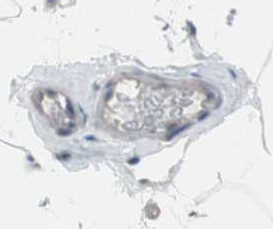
{"staining": {"intensity": "weak", "quantity": ">75%", "location": "cytoplasmic/membranous"}, "tissue": "adipose tissue", "cell_type": "Adipocytes", "image_type": "normal", "snomed": [{"axis": "morphology", "description": "Normal tissue, NOS"}, {"axis": "topography", "description": "Breast"}, {"axis": "topography", "description": "Adipose tissue"}], "caption": "High-power microscopy captured an immunohistochemistry photomicrograph of unremarkable adipose tissue, revealing weak cytoplasmic/membranous staining in about >75% of adipocytes.", "gene": "CTTNBP2NL", "patient": {"sex": "female", "age": 25}}